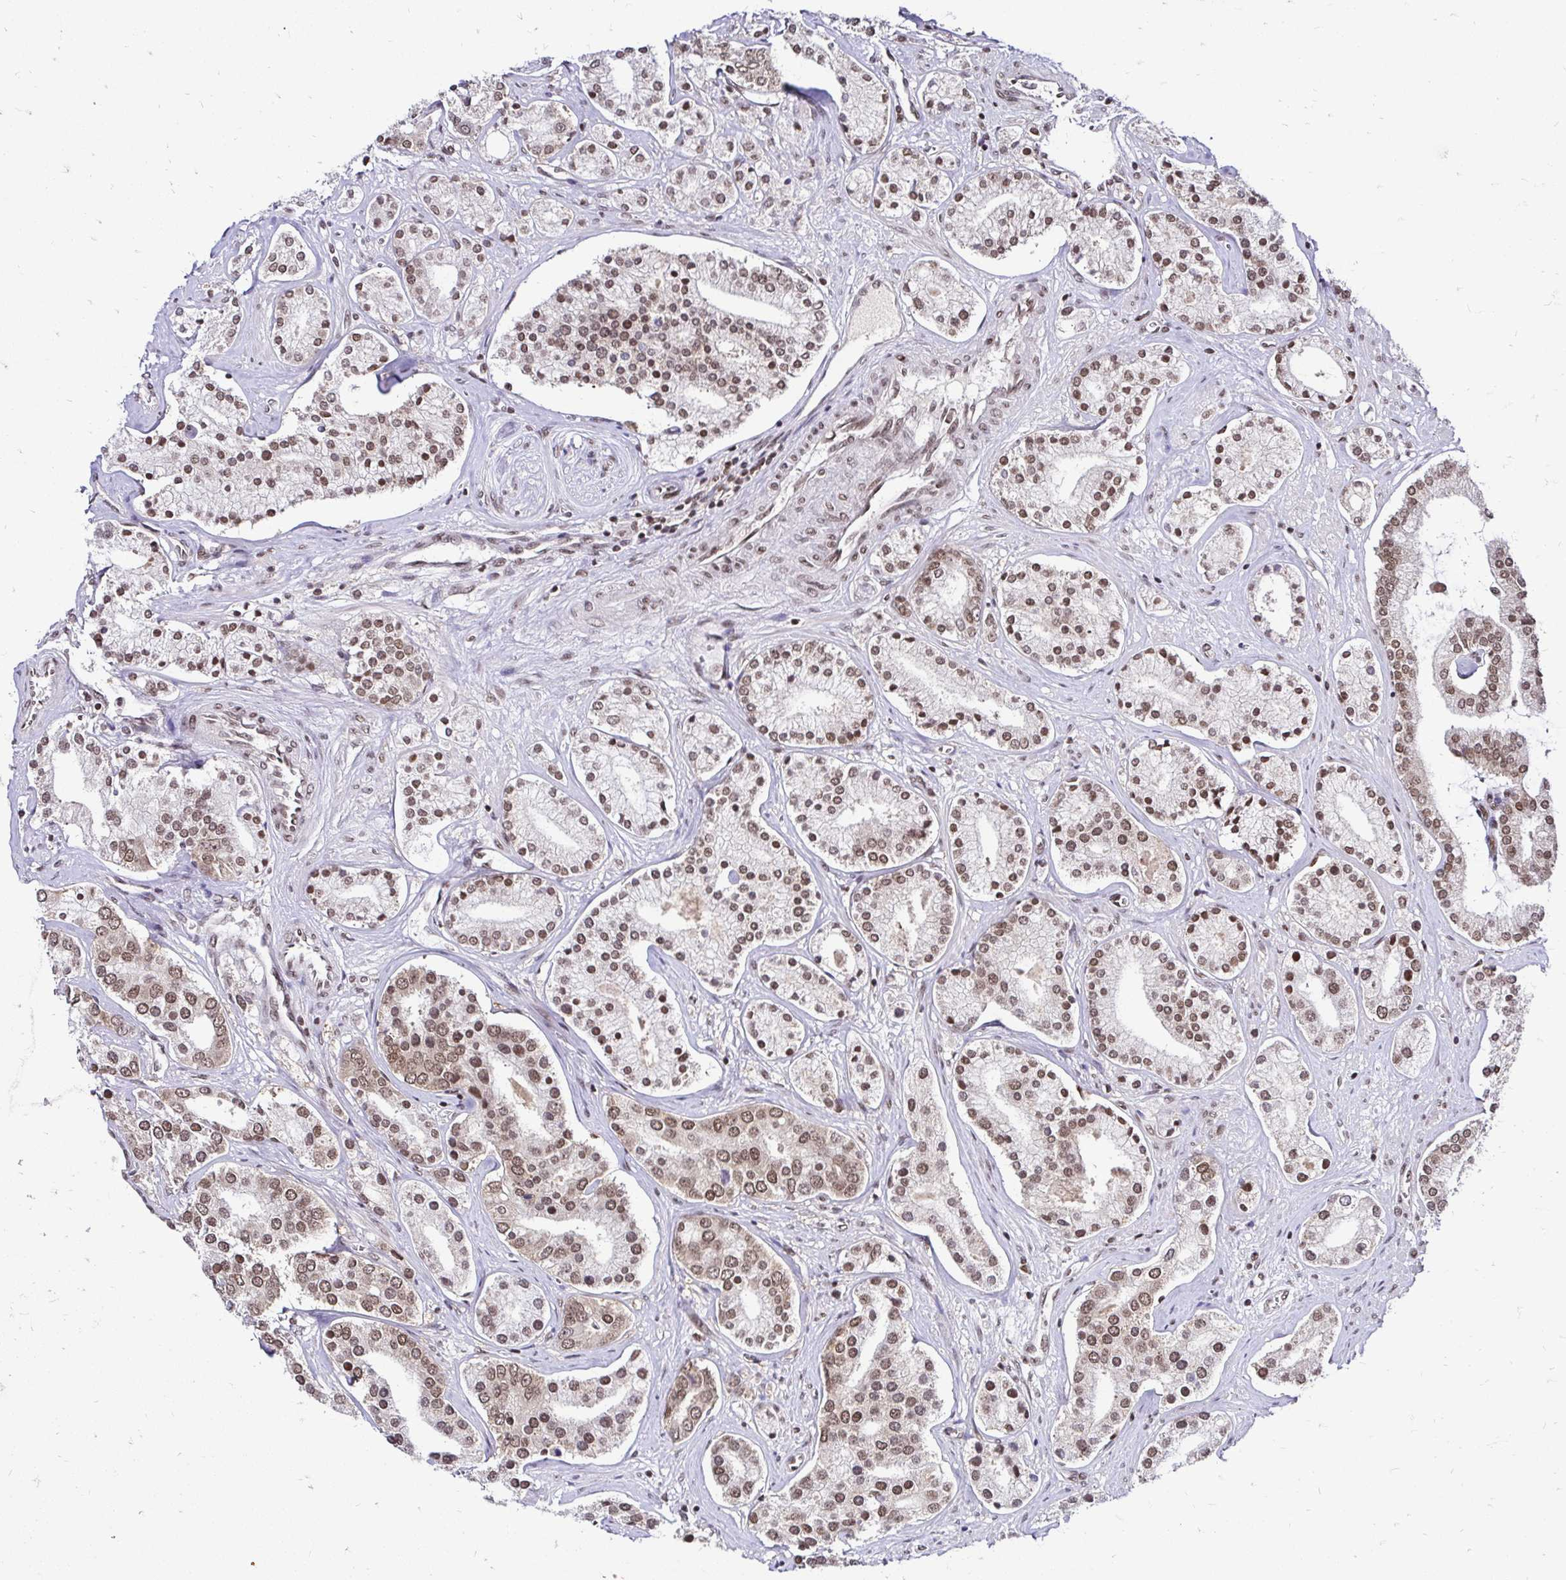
{"staining": {"intensity": "moderate", "quantity": ">75%", "location": "nuclear"}, "tissue": "prostate cancer", "cell_type": "Tumor cells", "image_type": "cancer", "snomed": [{"axis": "morphology", "description": "Adenocarcinoma, High grade"}, {"axis": "topography", "description": "Prostate"}], "caption": "Brown immunohistochemical staining in human prostate high-grade adenocarcinoma displays moderate nuclear positivity in about >75% of tumor cells. (Brightfield microscopy of DAB IHC at high magnification).", "gene": "GLYR1", "patient": {"sex": "male", "age": 58}}